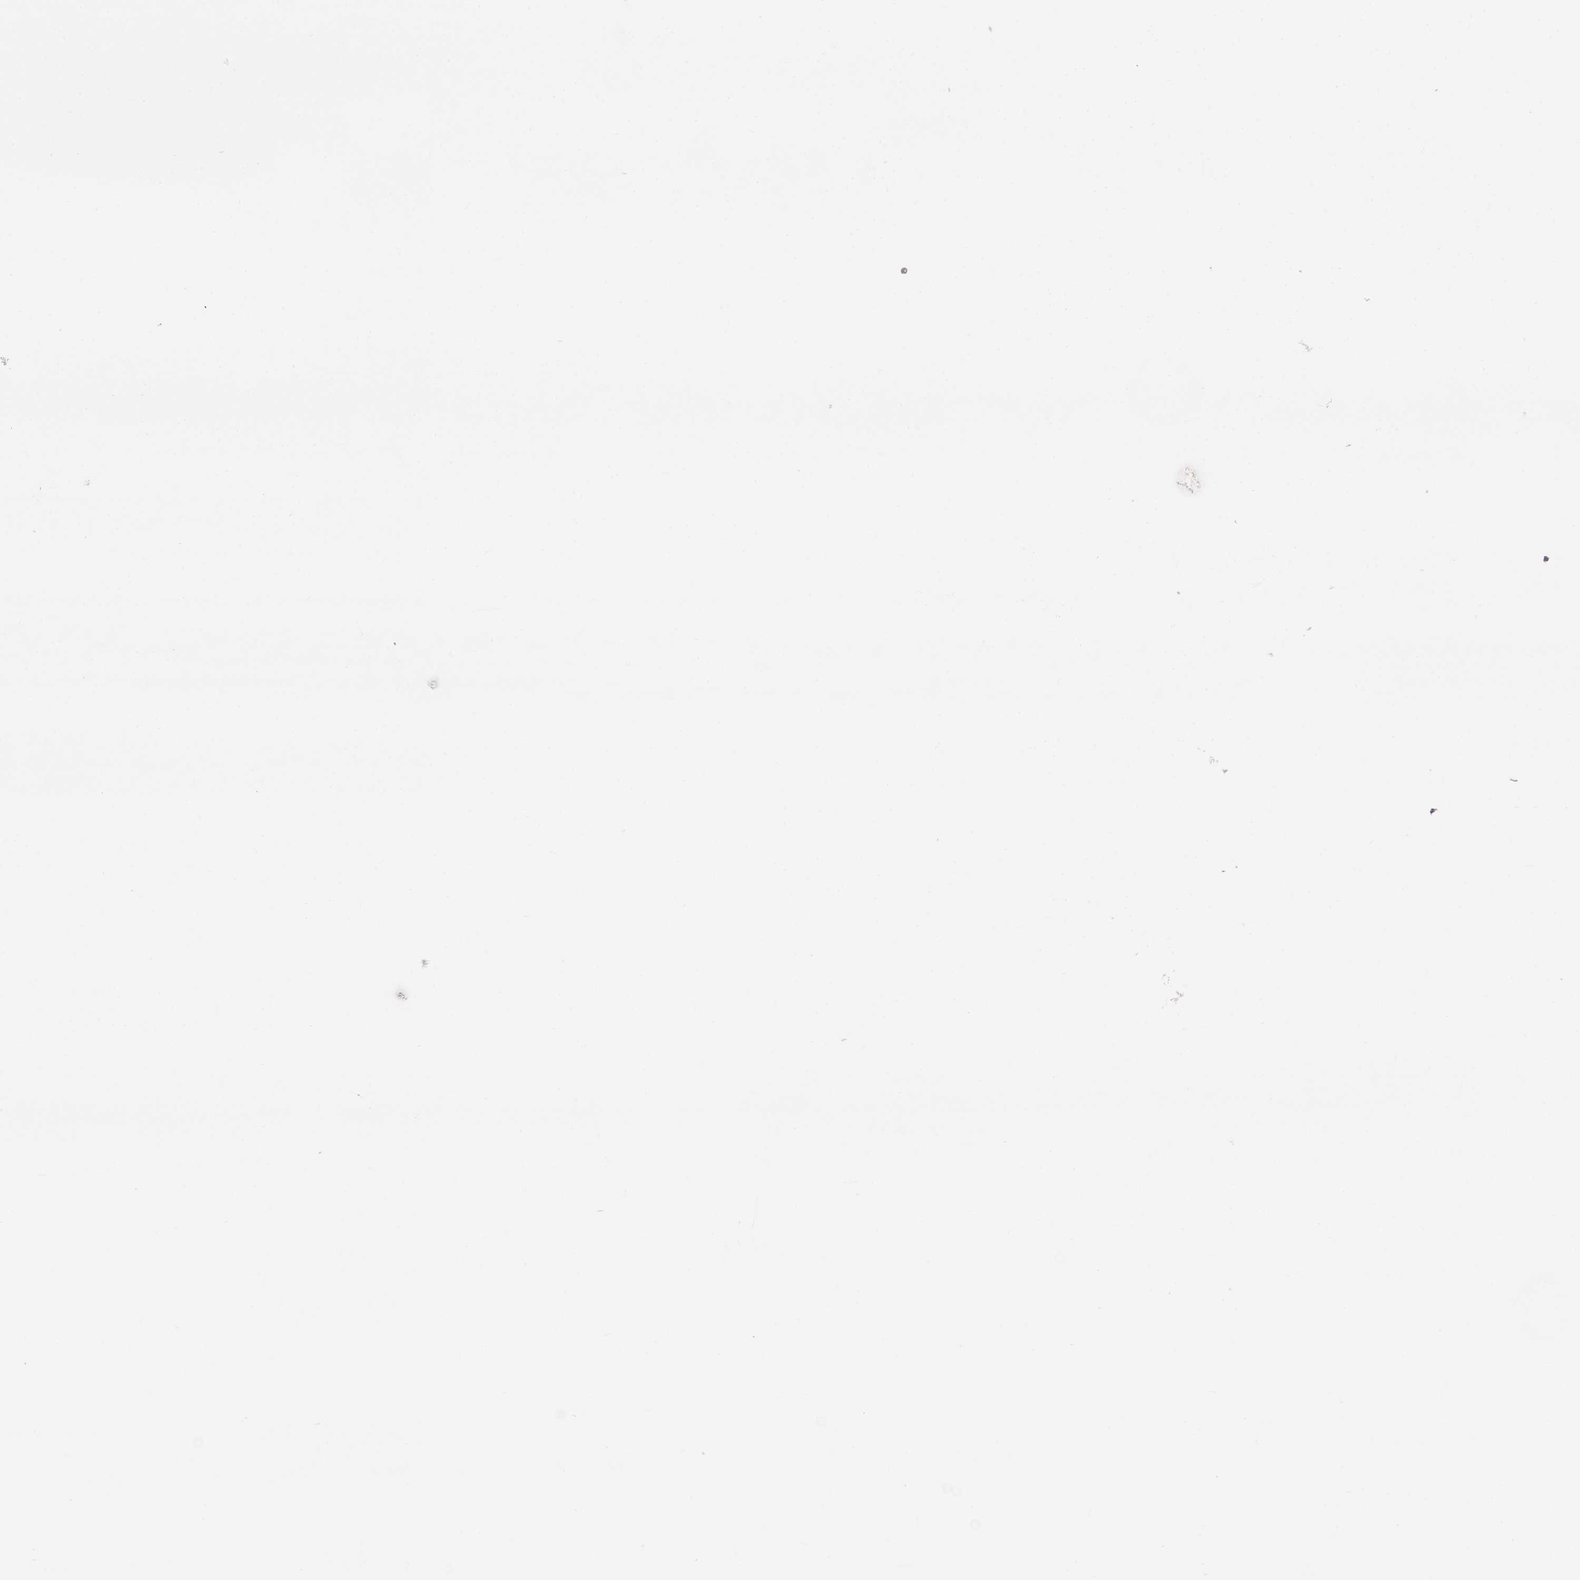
{"staining": {"intensity": "weak", "quantity": ">75%", "location": "cytoplasmic/membranous,nuclear"}, "tissue": "adipose tissue", "cell_type": "Adipocytes", "image_type": "normal", "snomed": [{"axis": "morphology", "description": "Normal tissue, NOS"}, {"axis": "topography", "description": "Gallbladder"}, {"axis": "topography", "description": "Peripheral nerve tissue"}], "caption": "Benign adipose tissue shows weak cytoplasmic/membranous,nuclear expression in about >75% of adipocytes, visualized by immunohistochemistry.", "gene": "NUP37", "patient": {"sex": "female", "age": 45}}